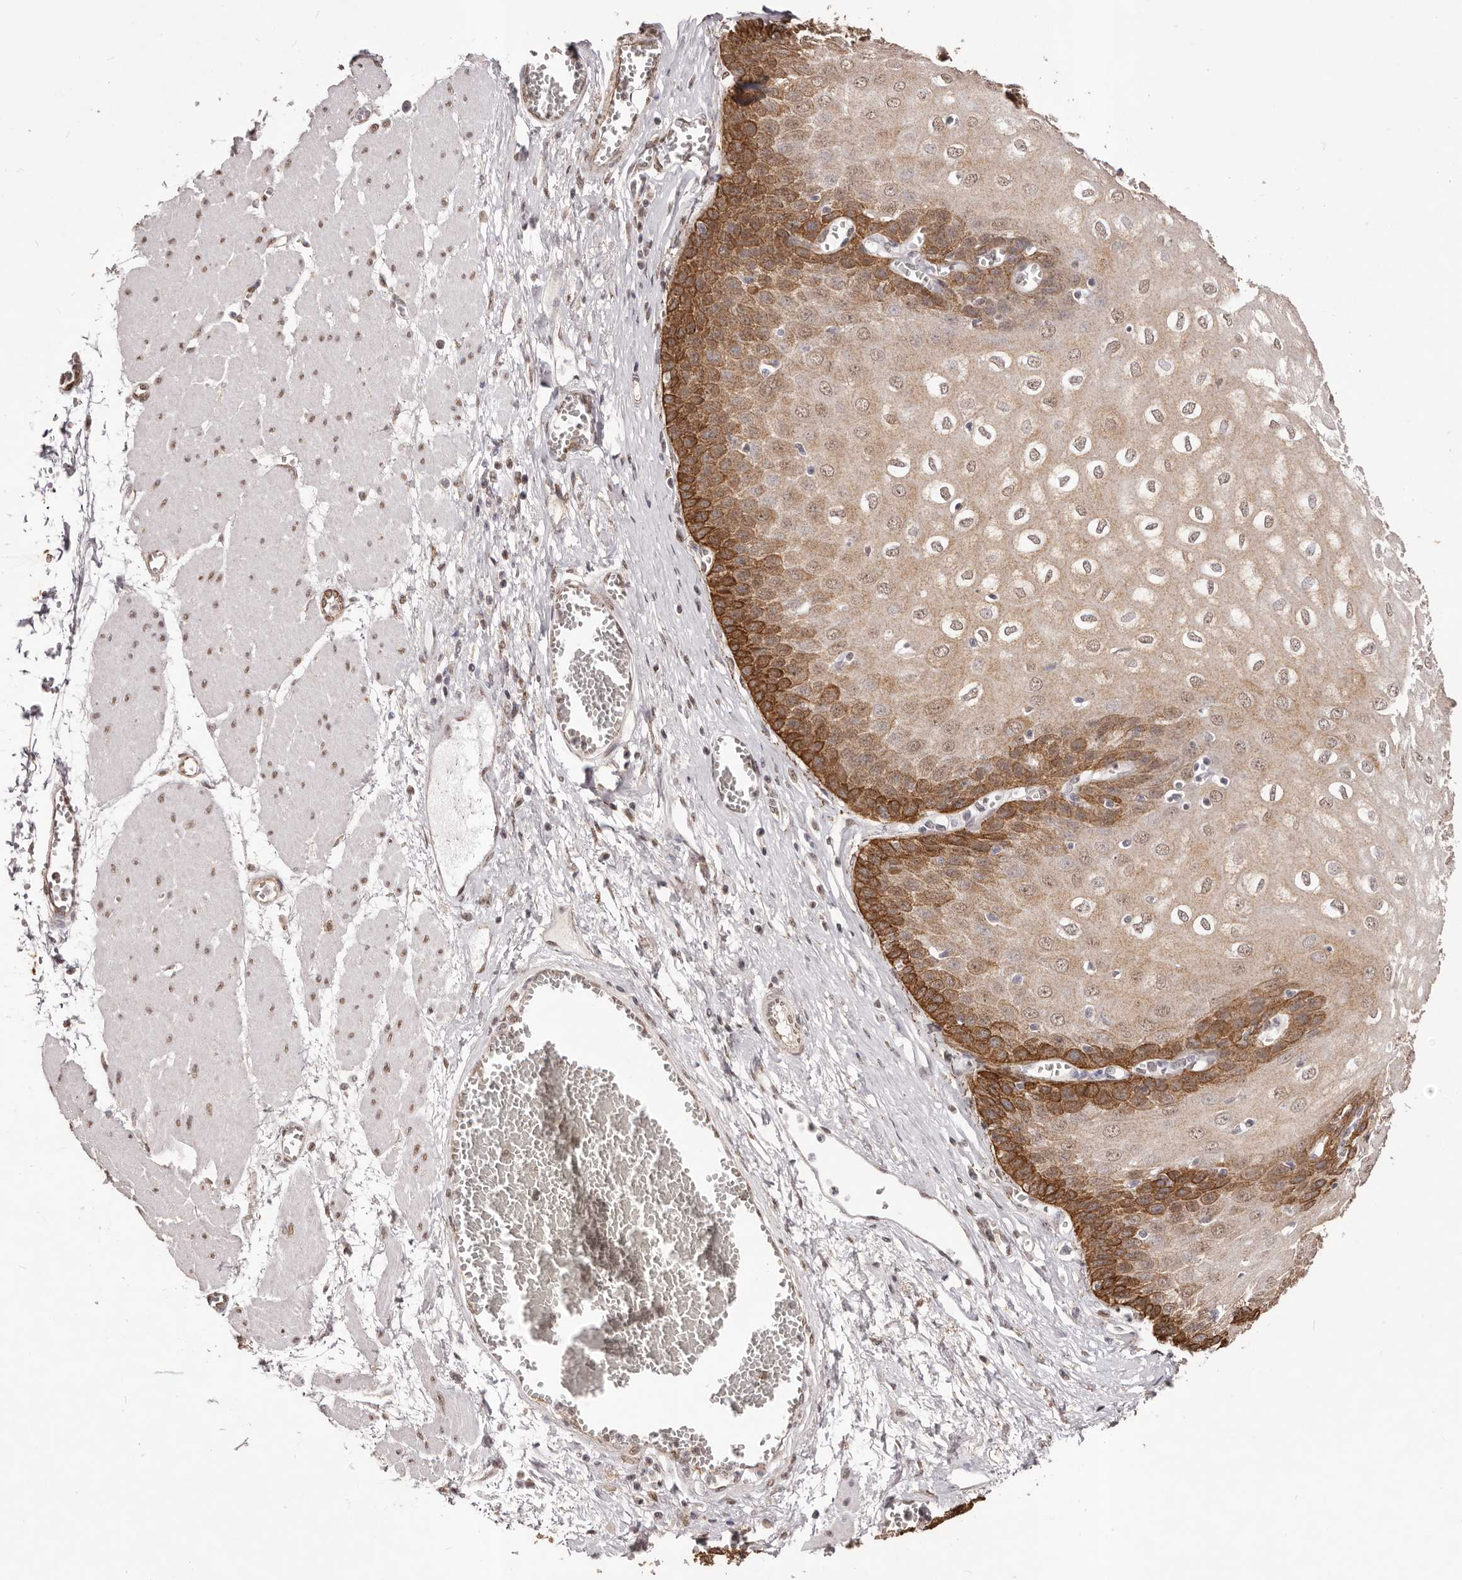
{"staining": {"intensity": "strong", "quantity": ">75%", "location": "cytoplasmic/membranous"}, "tissue": "esophagus", "cell_type": "Squamous epithelial cells", "image_type": "normal", "snomed": [{"axis": "morphology", "description": "Normal tissue, NOS"}, {"axis": "topography", "description": "Esophagus"}], "caption": "The immunohistochemical stain labels strong cytoplasmic/membranous positivity in squamous epithelial cells of unremarkable esophagus. (Stains: DAB (3,3'-diaminobenzidine) in brown, nuclei in blue, Microscopy: brightfield microscopy at high magnification).", "gene": "RPS6KA5", "patient": {"sex": "male", "age": 60}}